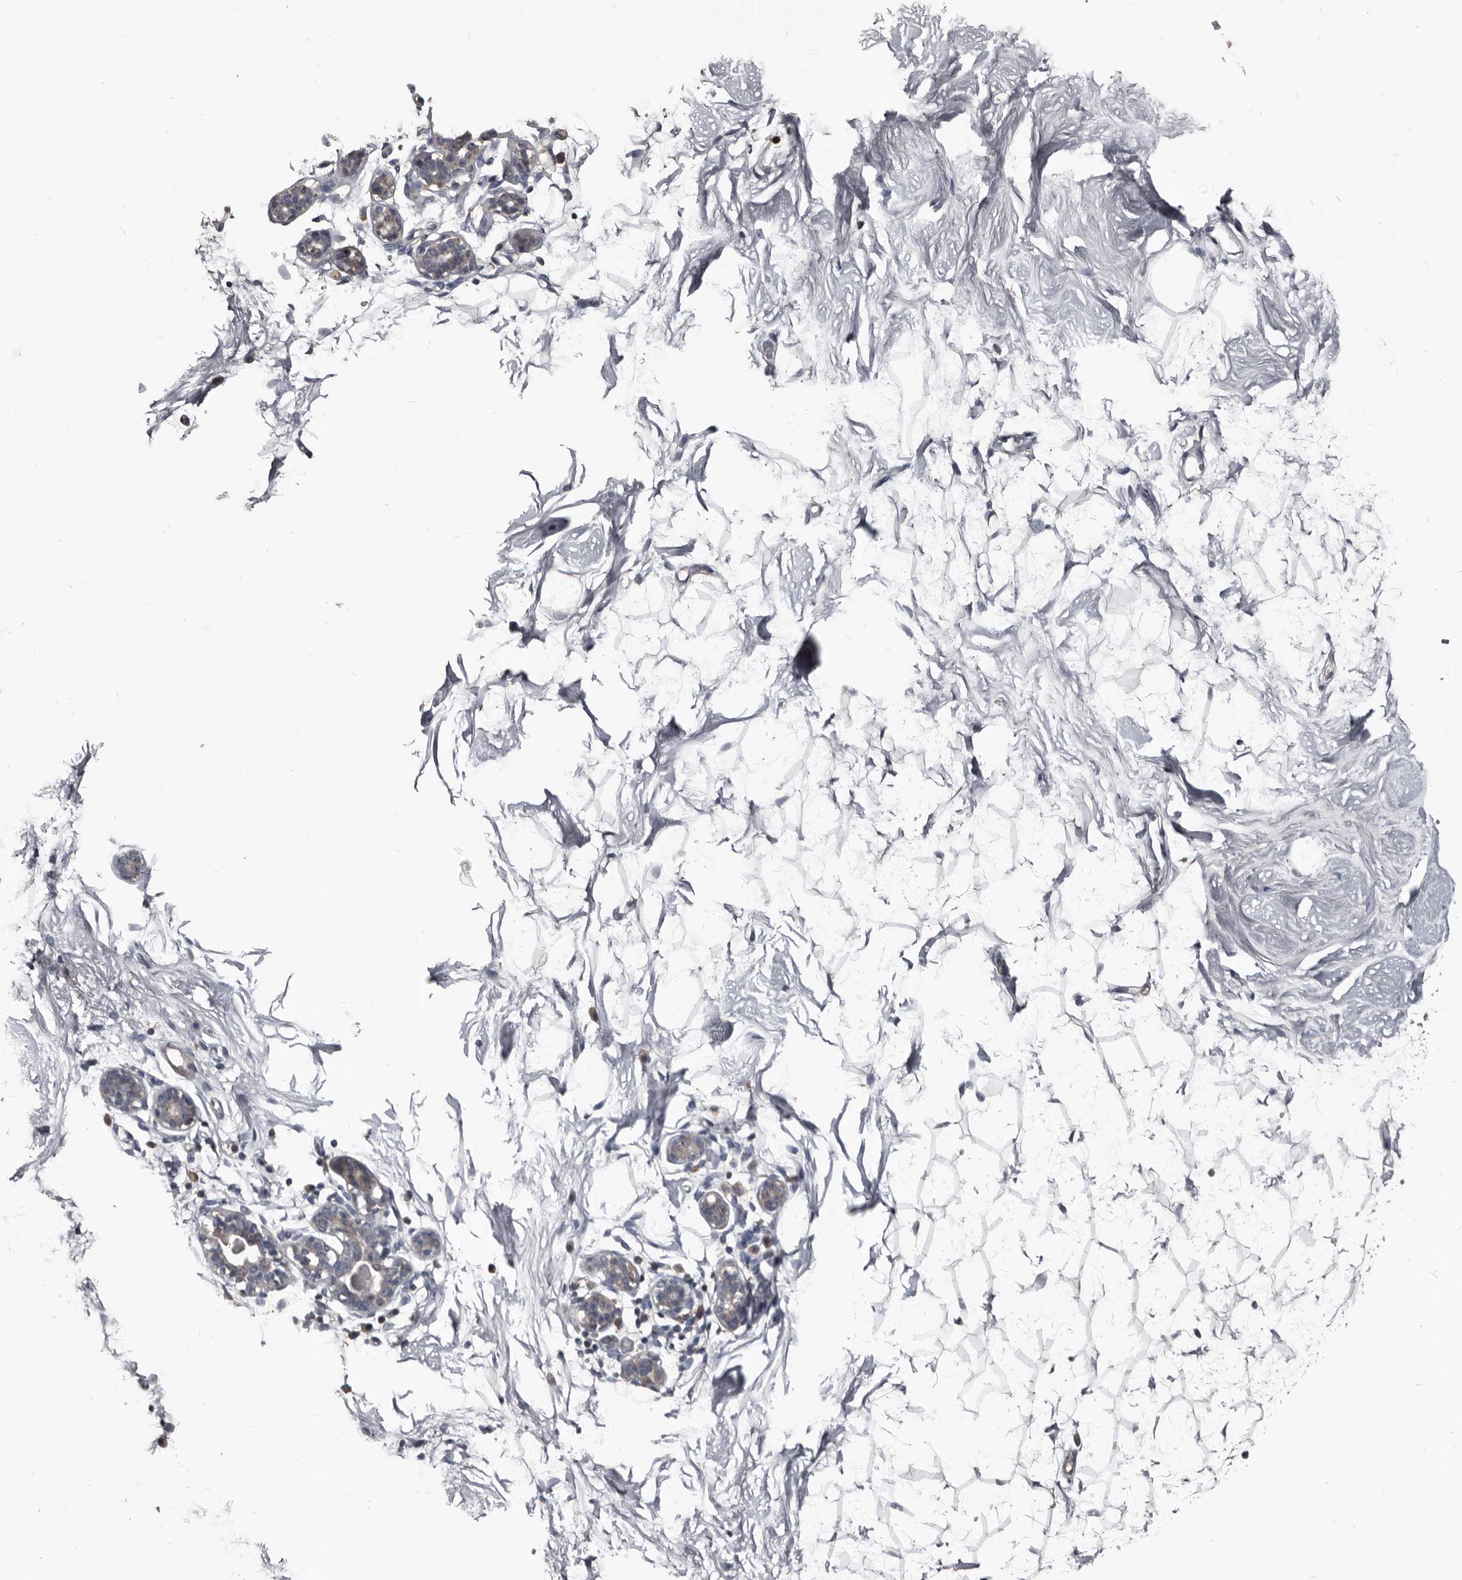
{"staining": {"intensity": "negative", "quantity": "none", "location": "none"}, "tissue": "breast", "cell_type": "Adipocytes", "image_type": "normal", "snomed": [{"axis": "morphology", "description": "Normal tissue, NOS"}, {"axis": "topography", "description": "Breast"}], "caption": "Photomicrograph shows no significant protein staining in adipocytes of benign breast. Brightfield microscopy of immunohistochemistry stained with DAB (3,3'-diaminobenzidine) (brown) and hematoxylin (blue), captured at high magnification.", "gene": "GREB1", "patient": {"sex": "female", "age": 26}}